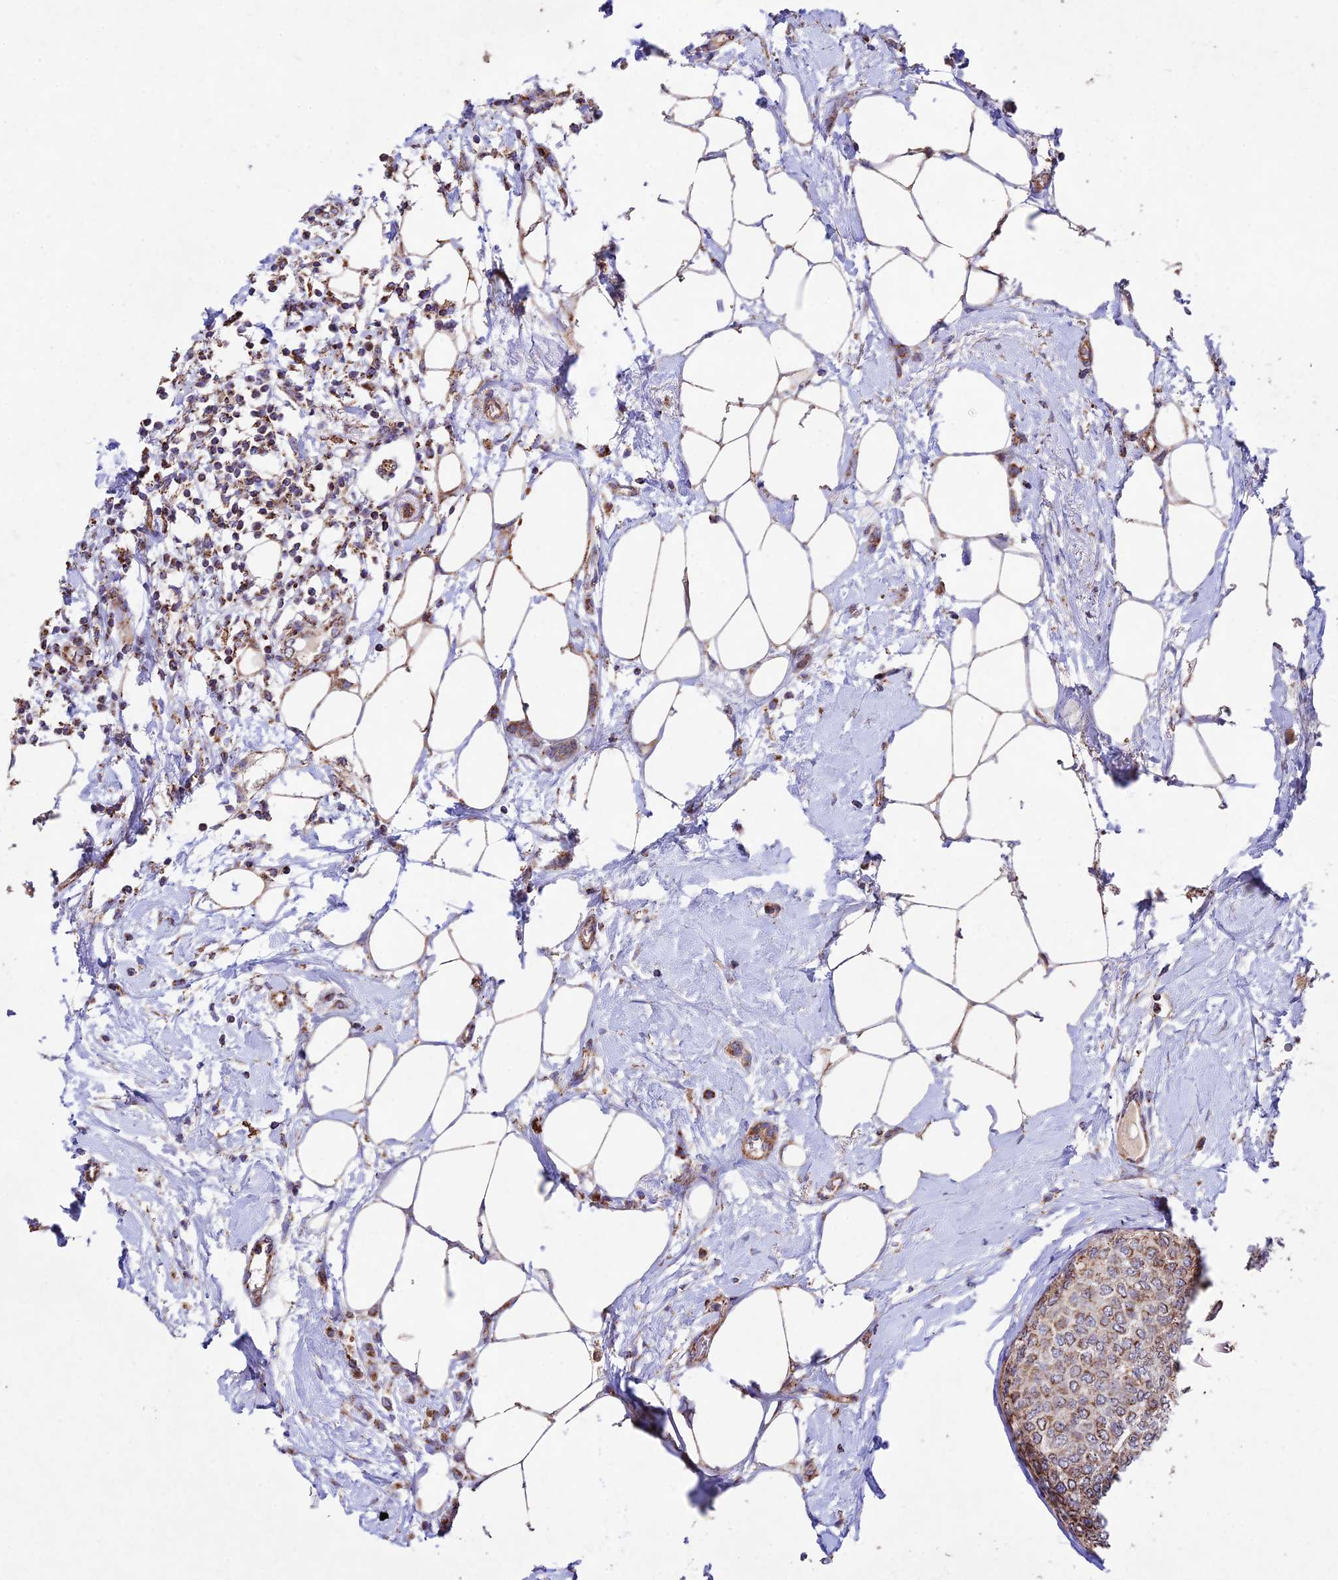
{"staining": {"intensity": "moderate", "quantity": ">75%", "location": "cytoplasmic/membranous"}, "tissue": "breast cancer", "cell_type": "Tumor cells", "image_type": "cancer", "snomed": [{"axis": "morphology", "description": "Duct carcinoma"}, {"axis": "topography", "description": "Breast"}], "caption": "High-power microscopy captured an immunohistochemistry histopathology image of breast cancer (intraductal carcinoma), revealing moderate cytoplasmic/membranous positivity in about >75% of tumor cells.", "gene": "KHDC3L", "patient": {"sex": "female", "age": 72}}